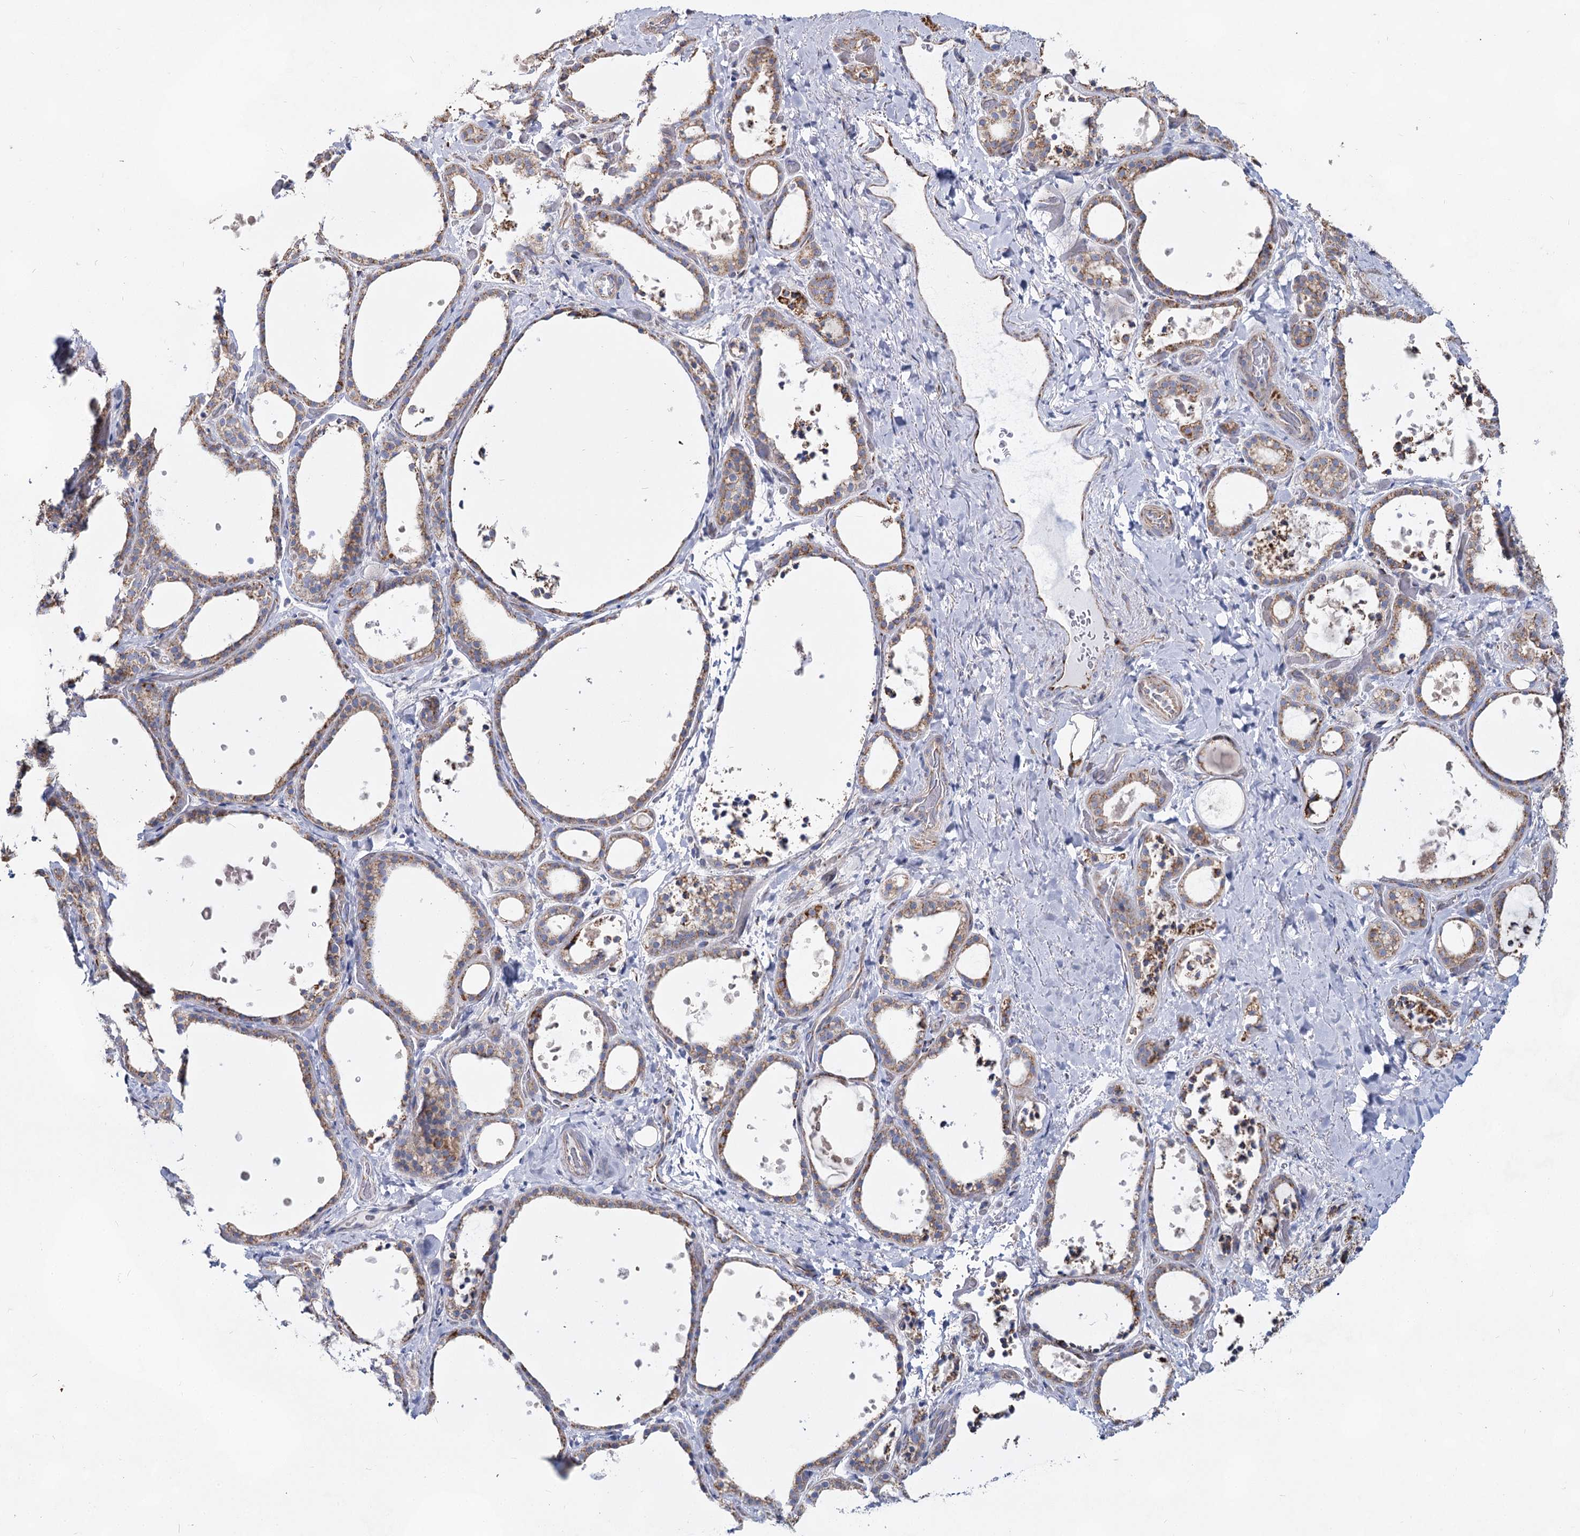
{"staining": {"intensity": "moderate", "quantity": ">75%", "location": "cytoplasmic/membranous"}, "tissue": "thyroid gland", "cell_type": "Glandular cells", "image_type": "normal", "snomed": [{"axis": "morphology", "description": "Normal tissue, NOS"}, {"axis": "topography", "description": "Thyroid gland"}], "caption": "Immunohistochemical staining of unremarkable human thyroid gland shows >75% levels of moderate cytoplasmic/membranous protein positivity in about >75% of glandular cells. (IHC, brightfield microscopy, high magnification).", "gene": "CCDC73", "patient": {"sex": "female", "age": 44}}